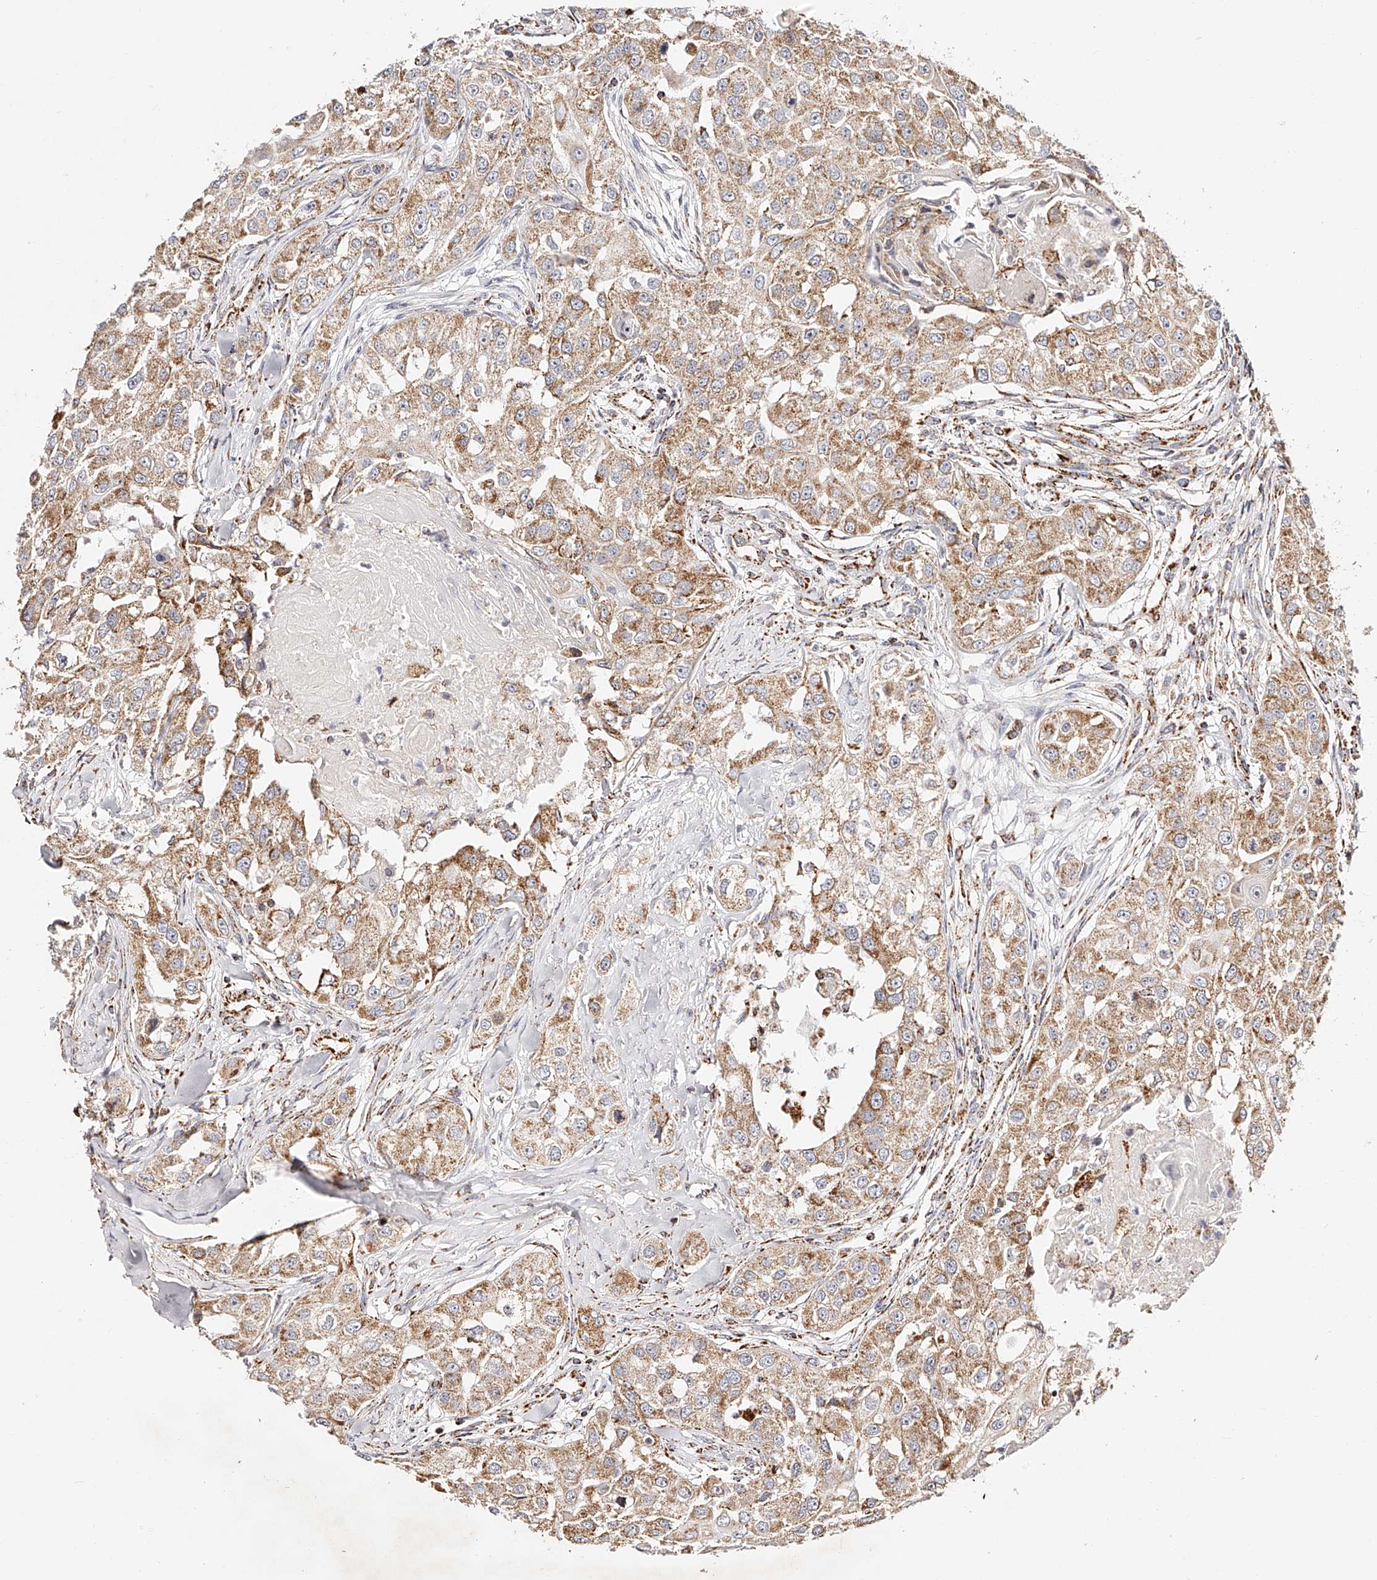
{"staining": {"intensity": "moderate", "quantity": ">75%", "location": "cytoplasmic/membranous"}, "tissue": "head and neck cancer", "cell_type": "Tumor cells", "image_type": "cancer", "snomed": [{"axis": "morphology", "description": "Normal tissue, NOS"}, {"axis": "morphology", "description": "Squamous cell carcinoma, NOS"}, {"axis": "topography", "description": "Skeletal muscle"}, {"axis": "topography", "description": "Head-Neck"}], "caption": "High-magnification brightfield microscopy of head and neck cancer (squamous cell carcinoma) stained with DAB (3,3'-diaminobenzidine) (brown) and counterstained with hematoxylin (blue). tumor cells exhibit moderate cytoplasmic/membranous staining is present in about>75% of cells.", "gene": "NDUFV3", "patient": {"sex": "male", "age": 51}}